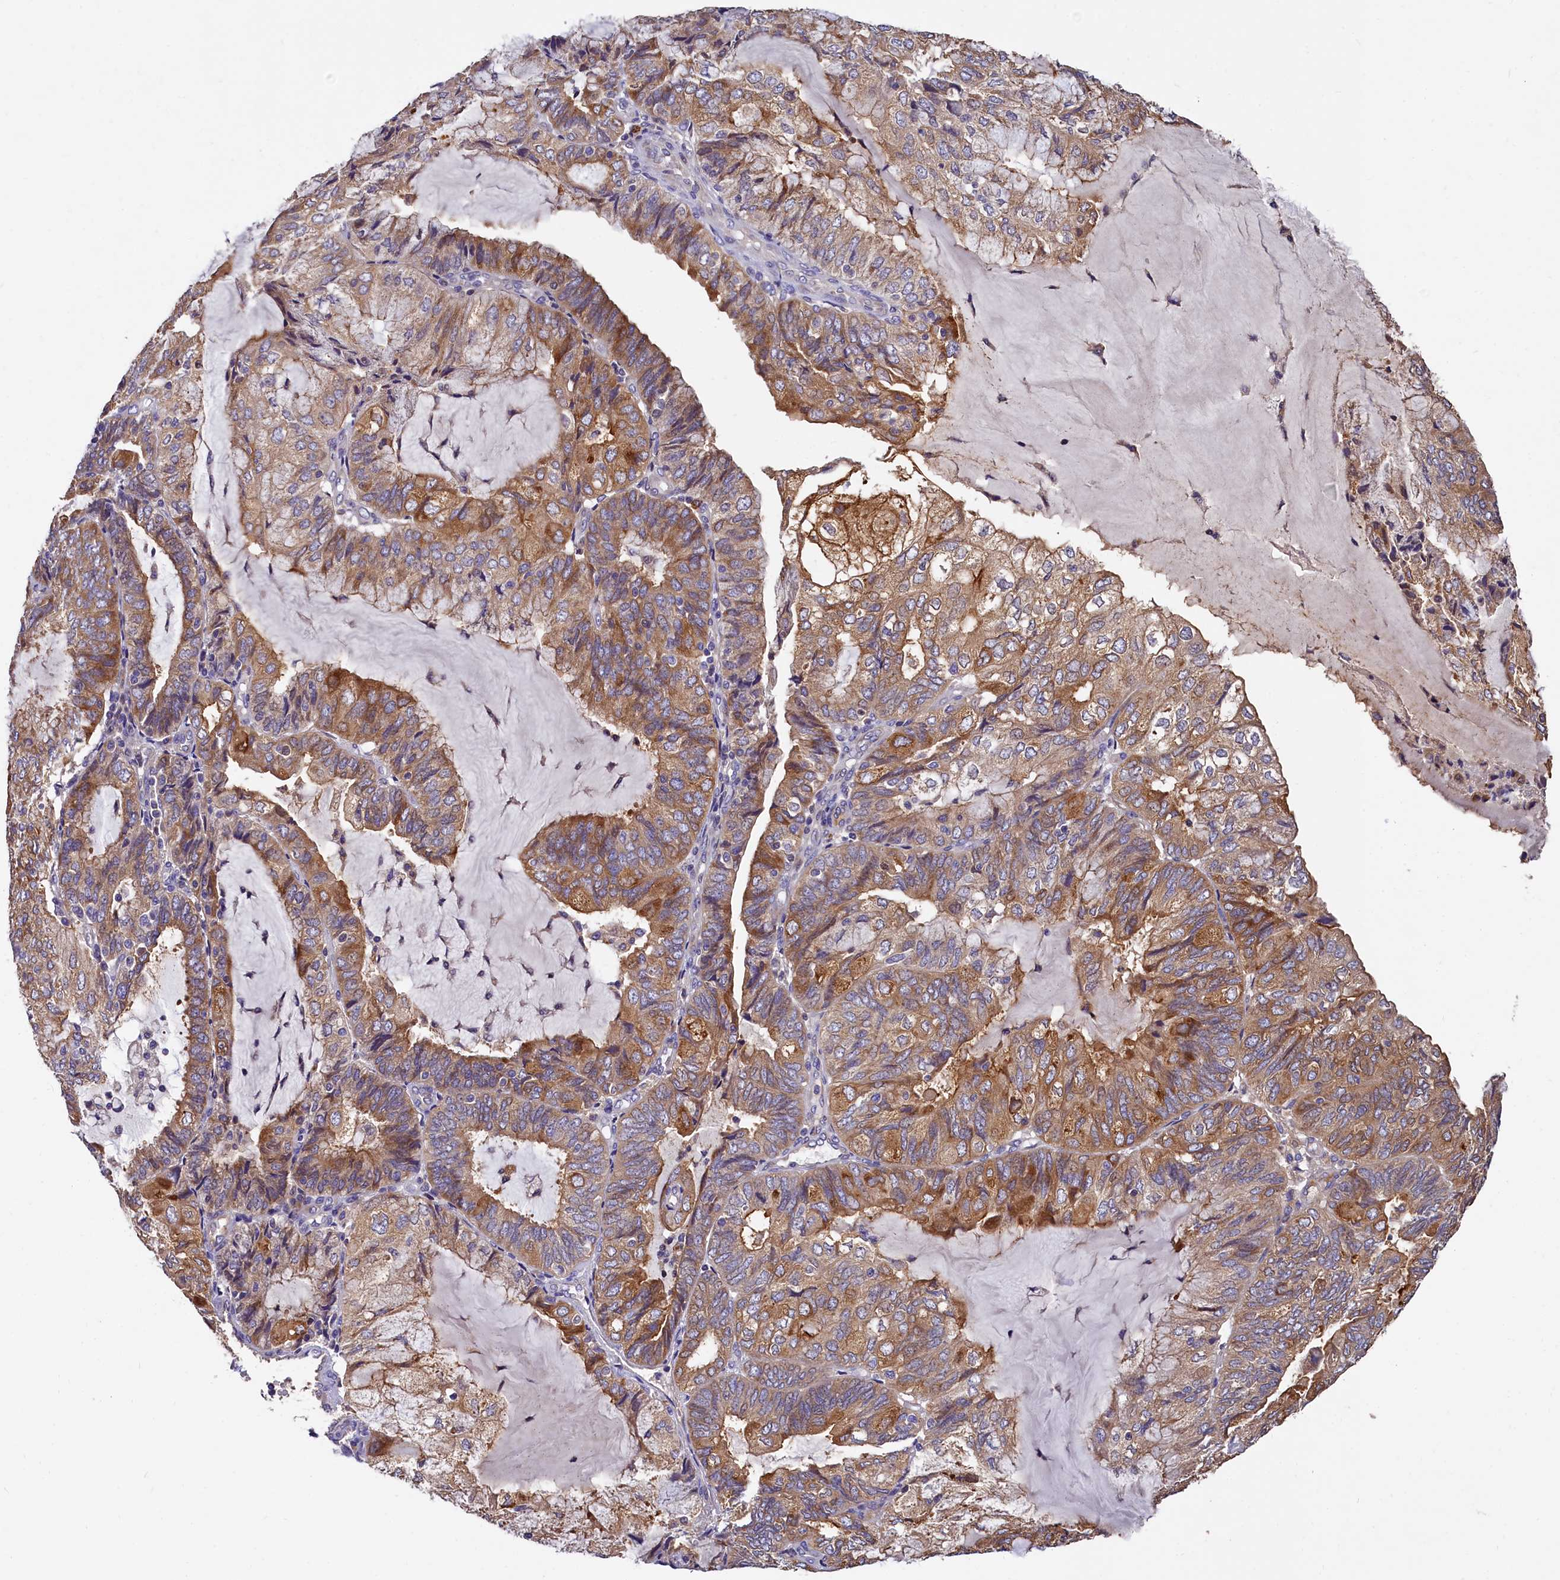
{"staining": {"intensity": "moderate", "quantity": "25%-75%", "location": "cytoplasmic/membranous"}, "tissue": "endometrial cancer", "cell_type": "Tumor cells", "image_type": "cancer", "snomed": [{"axis": "morphology", "description": "Adenocarcinoma, NOS"}, {"axis": "topography", "description": "Endometrium"}], "caption": "Human adenocarcinoma (endometrial) stained with a protein marker displays moderate staining in tumor cells.", "gene": "EPS8L2", "patient": {"sex": "female", "age": 81}}